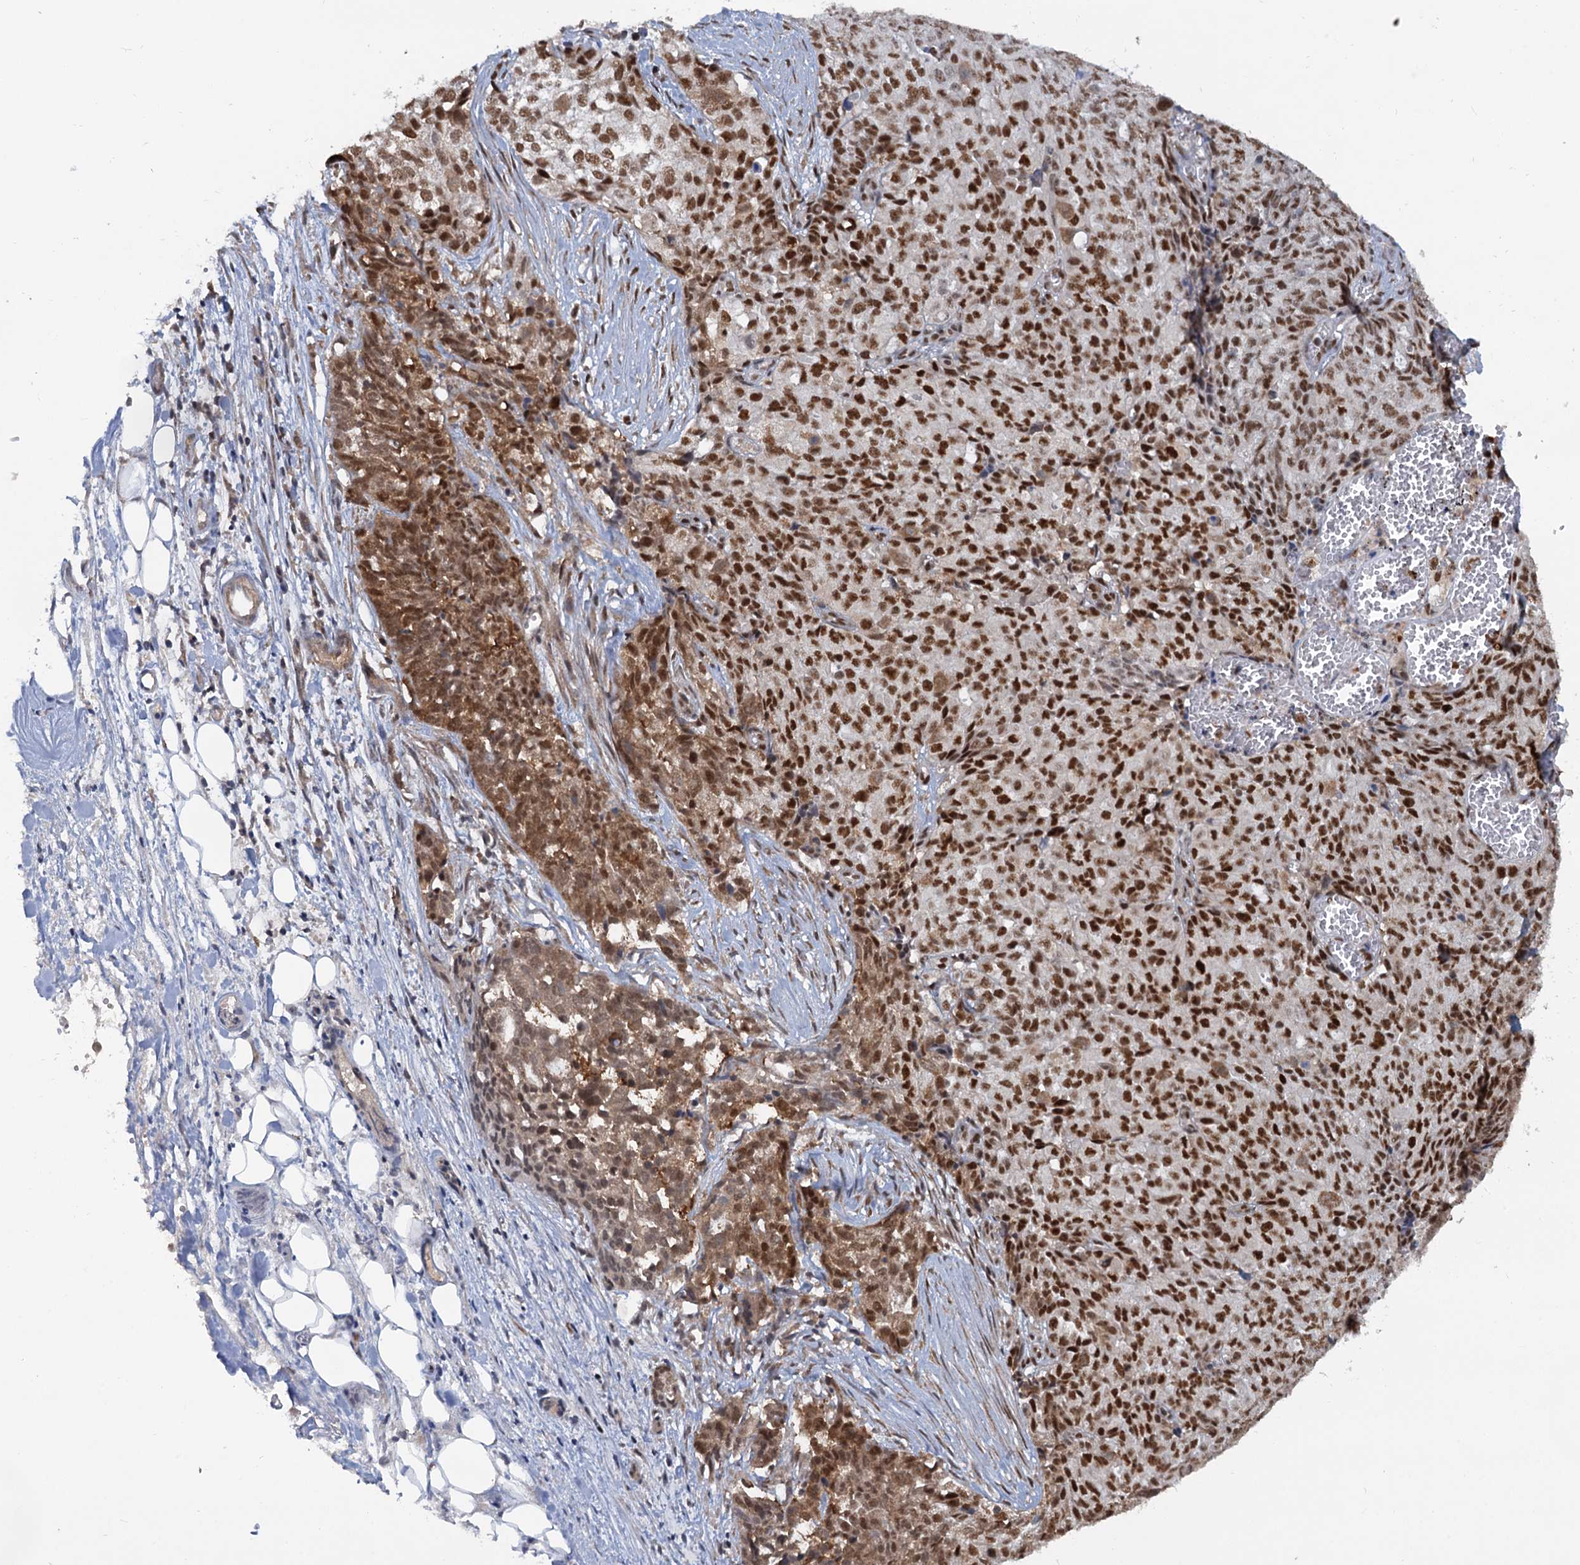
{"staining": {"intensity": "moderate", "quantity": ">75%", "location": "cytoplasmic/membranous,nuclear"}, "tissue": "ovarian cancer", "cell_type": "Tumor cells", "image_type": "cancer", "snomed": [{"axis": "morphology", "description": "Cystadenocarcinoma, serous, NOS"}, {"axis": "topography", "description": "Soft tissue"}, {"axis": "topography", "description": "Ovary"}], "caption": "Moderate cytoplasmic/membranous and nuclear staining is identified in approximately >75% of tumor cells in serous cystadenocarcinoma (ovarian). The protein is shown in brown color, while the nuclei are stained blue.", "gene": "WBP4", "patient": {"sex": "female", "age": 57}}